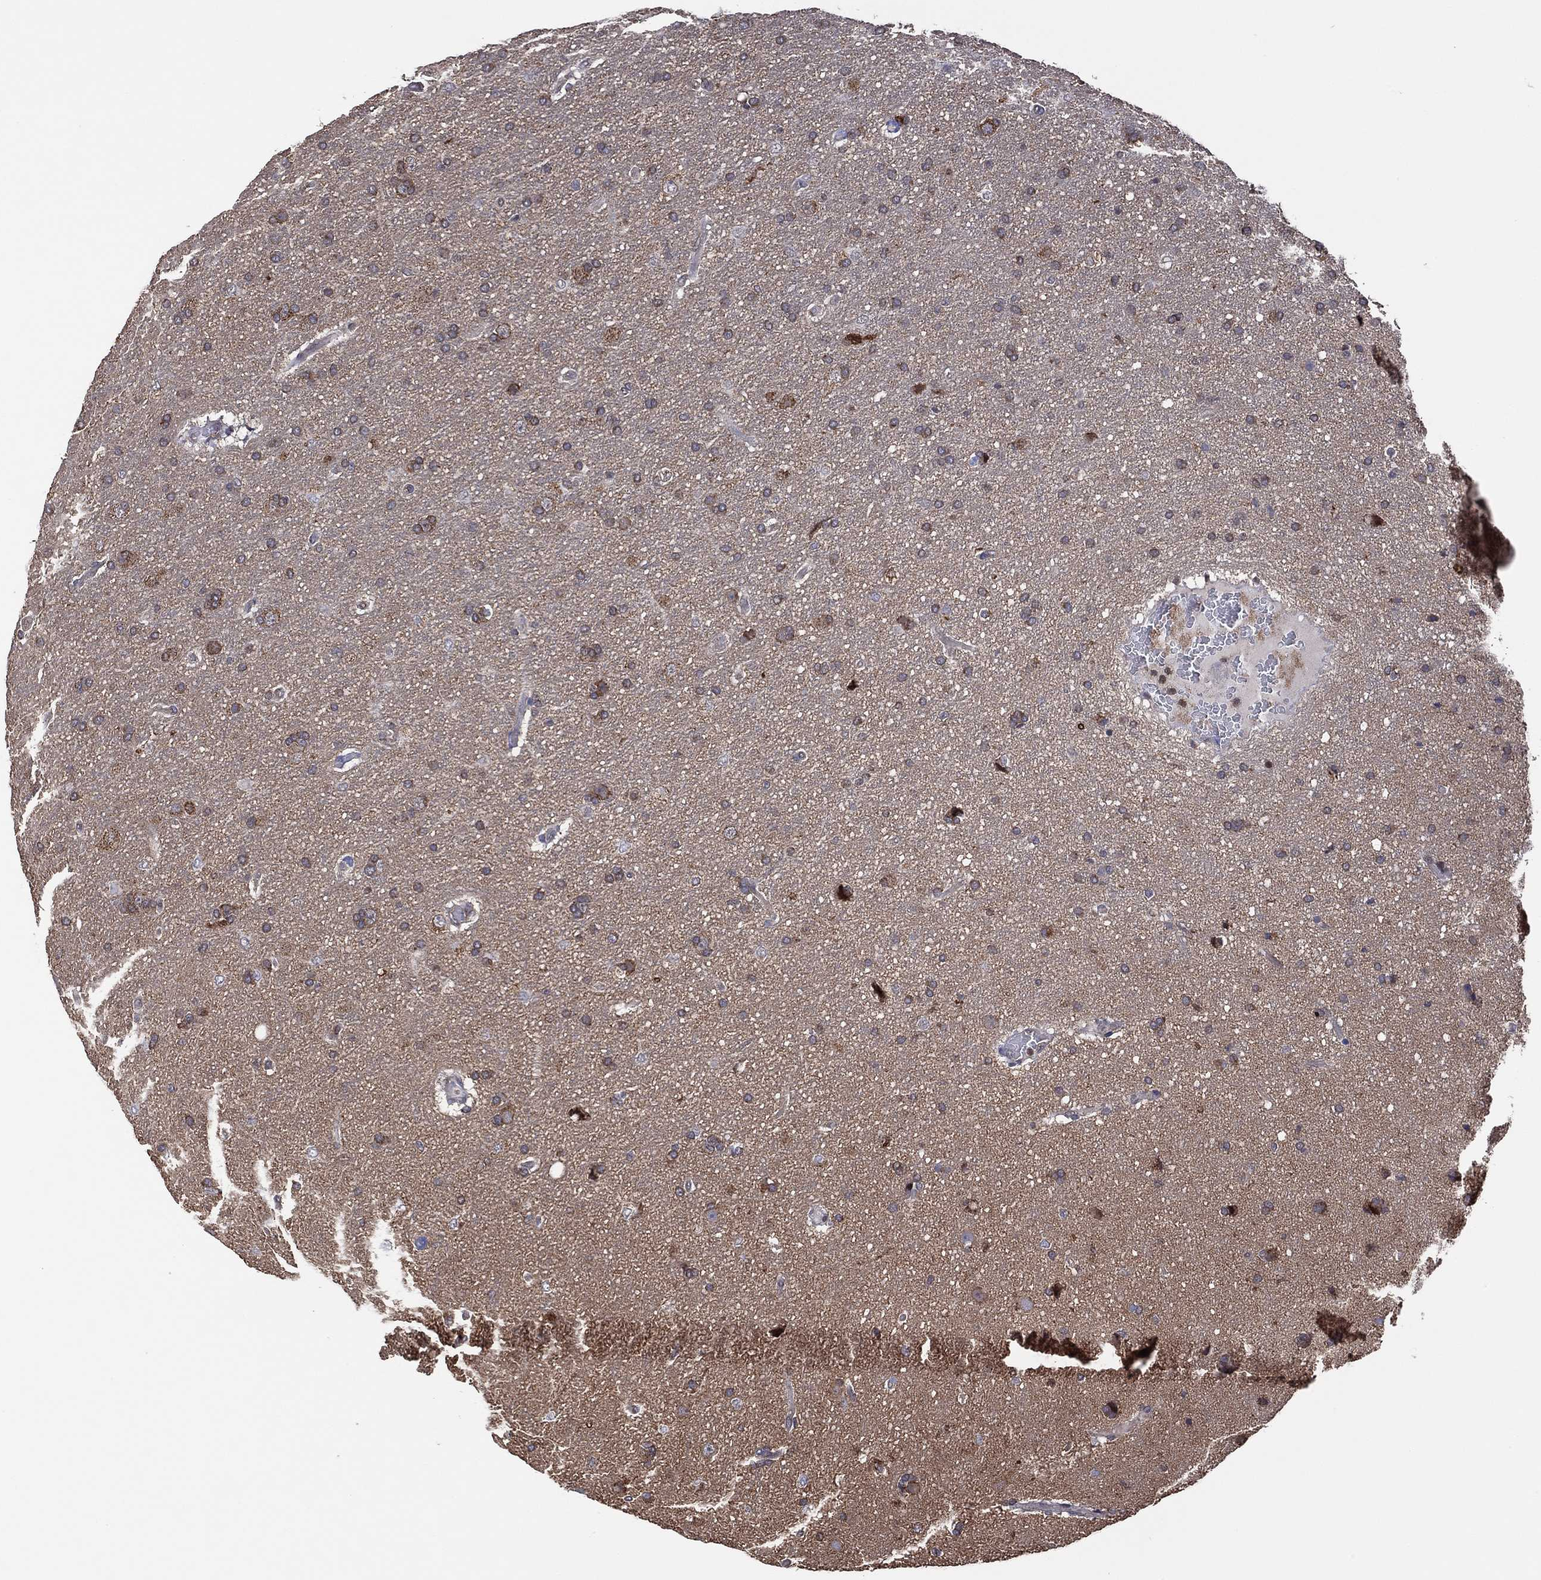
{"staining": {"intensity": "weak", "quantity": "<25%", "location": "cytoplasmic/membranous"}, "tissue": "glioma", "cell_type": "Tumor cells", "image_type": "cancer", "snomed": [{"axis": "morphology", "description": "Glioma, malignant, NOS"}, {"axis": "topography", "description": "Cerebral cortex"}], "caption": "Immunohistochemical staining of human glioma demonstrates no significant staining in tumor cells. Nuclei are stained in blue.", "gene": "PIDD1", "patient": {"sex": "male", "age": 58}}